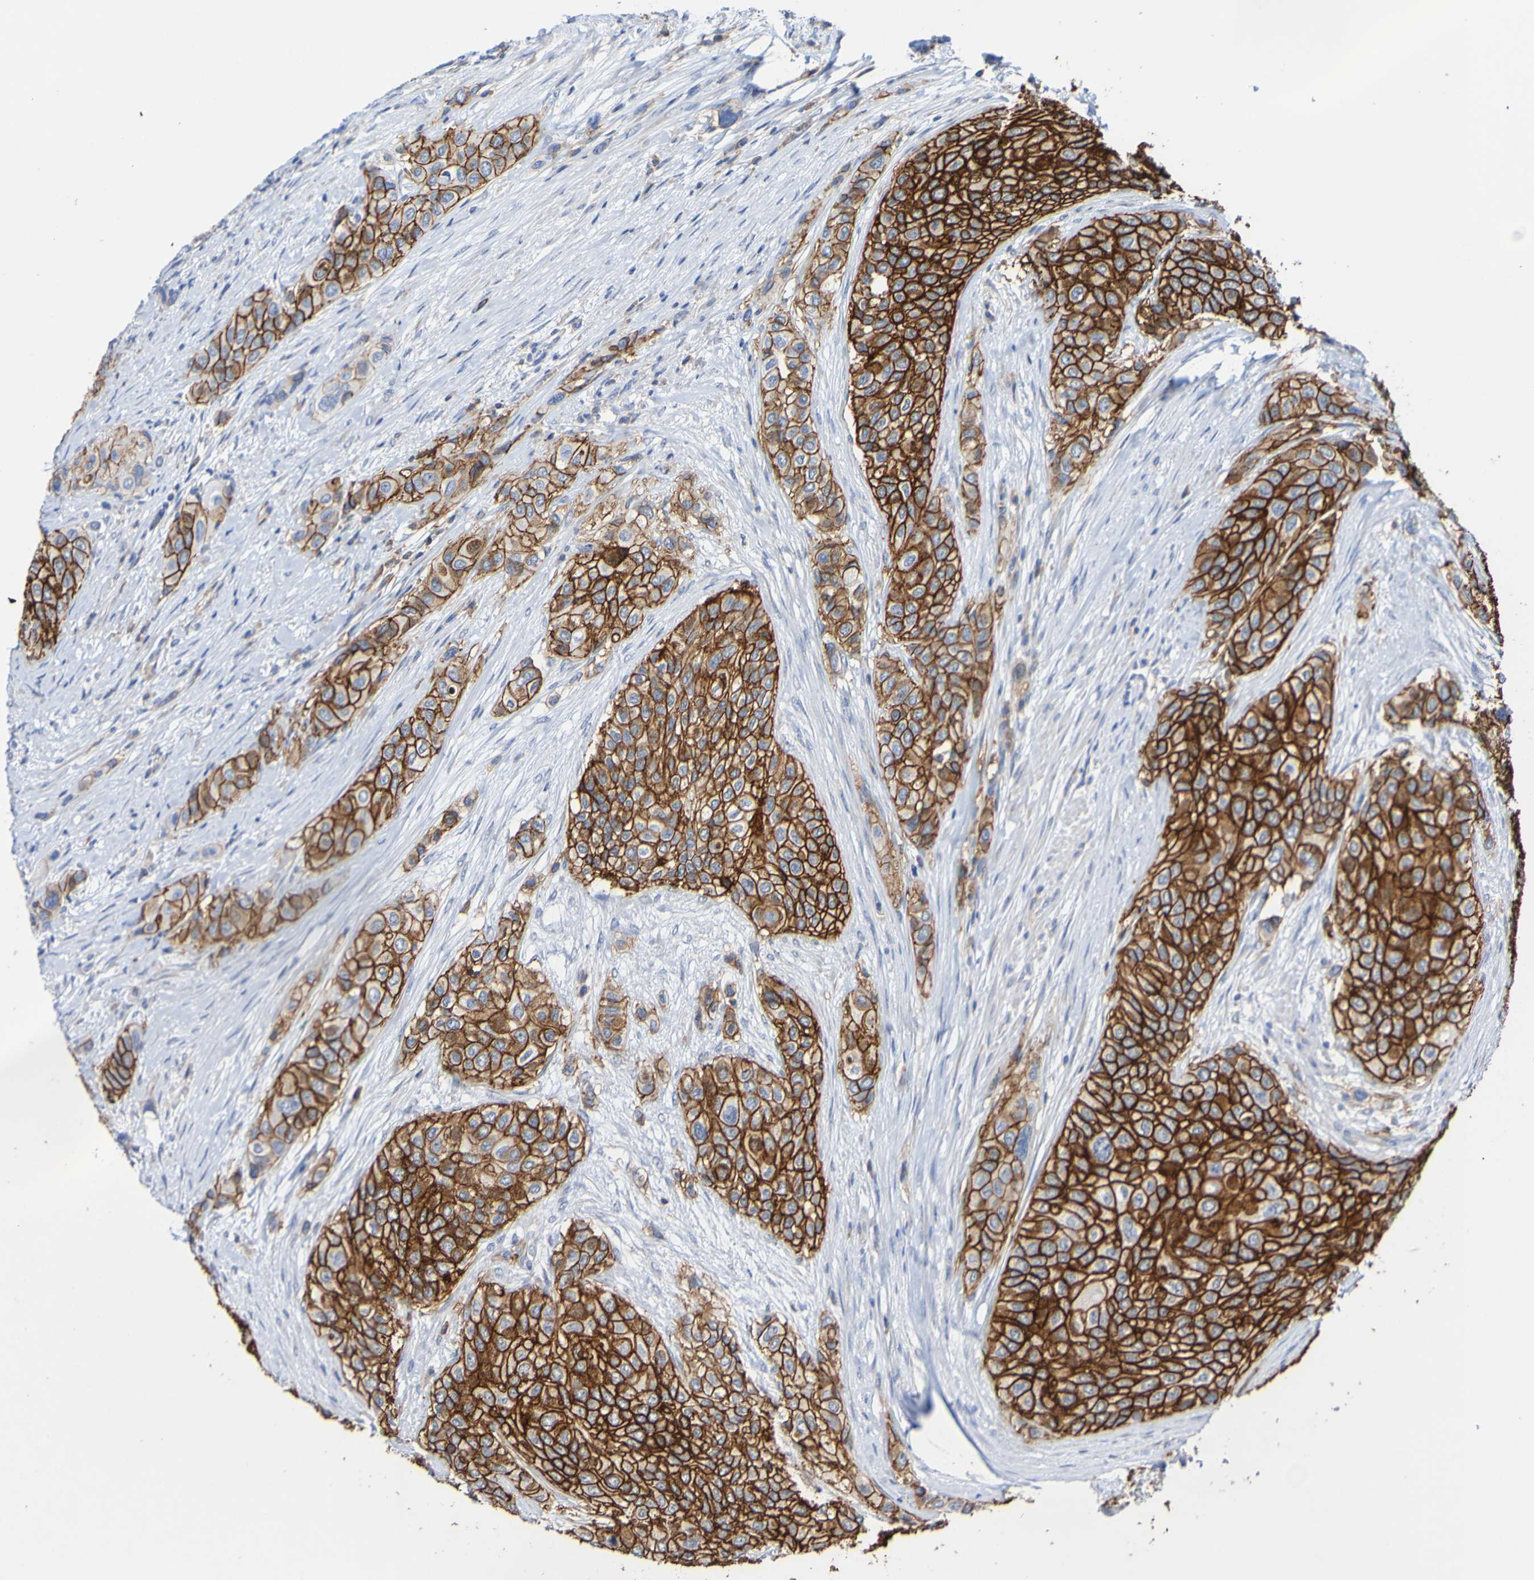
{"staining": {"intensity": "strong", "quantity": ">75%", "location": "cytoplasmic/membranous"}, "tissue": "urothelial cancer", "cell_type": "Tumor cells", "image_type": "cancer", "snomed": [{"axis": "morphology", "description": "Urothelial carcinoma, High grade"}, {"axis": "topography", "description": "Urinary bladder"}], "caption": "Approximately >75% of tumor cells in urothelial cancer display strong cytoplasmic/membranous protein staining as visualized by brown immunohistochemical staining.", "gene": "SLC3A2", "patient": {"sex": "female", "age": 56}}